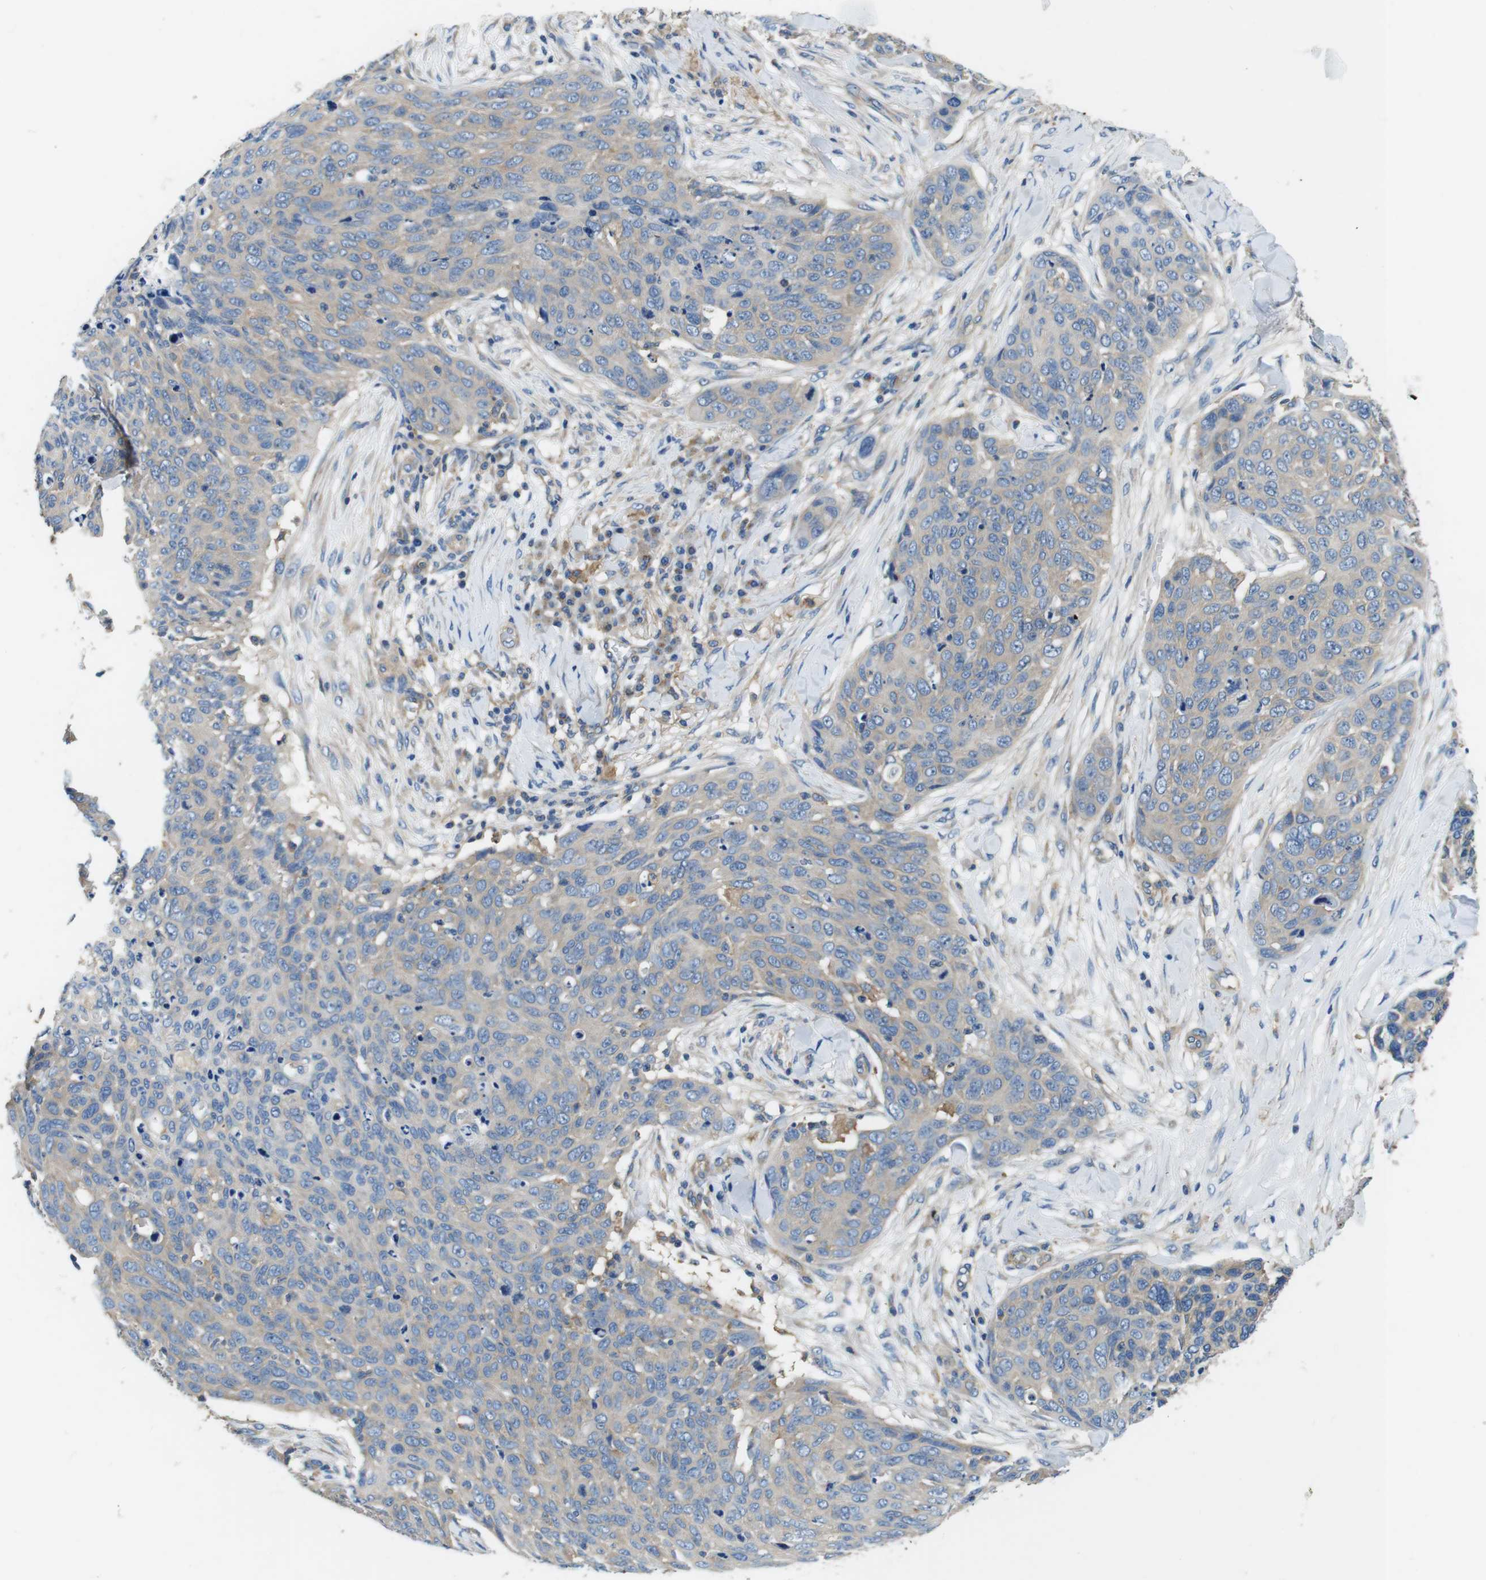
{"staining": {"intensity": "weak", "quantity": ">75%", "location": "cytoplasmic/membranous"}, "tissue": "skin cancer", "cell_type": "Tumor cells", "image_type": "cancer", "snomed": [{"axis": "morphology", "description": "Squamous cell carcinoma in situ, NOS"}, {"axis": "morphology", "description": "Squamous cell carcinoma, NOS"}, {"axis": "topography", "description": "Skin"}], "caption": "Skin squamous cell carcinoma was stained to show a protein in brown. There is low levels of weak cytoplasmic/membranous staining in approximately >75% of tumor cells.", "gene": "DENND4C", "patient": {"sex": "male", "age": 93}}